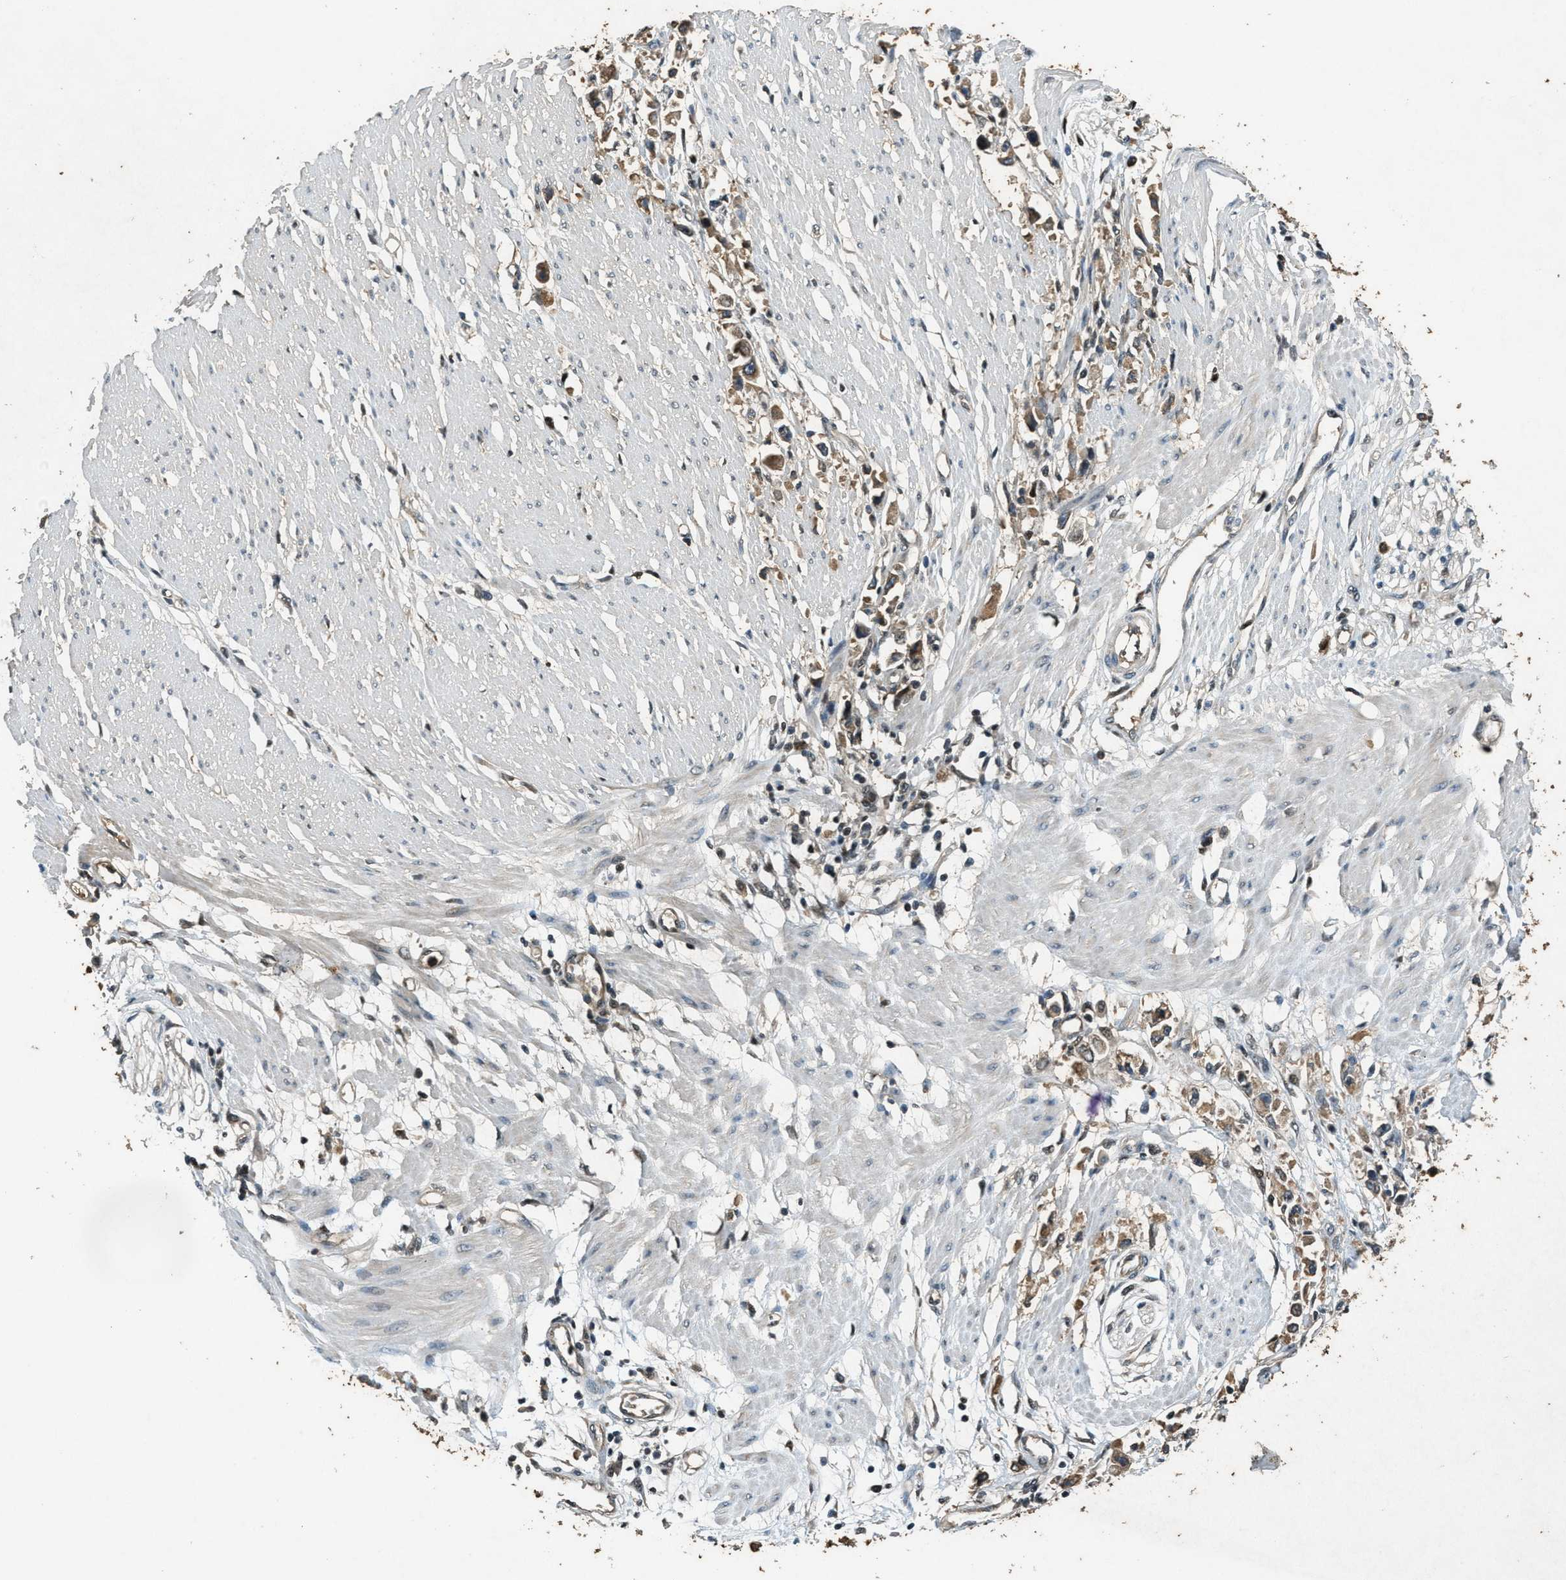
{"staining": {"intensity": "moderate", "quantity": ">75%", "location": "cytoplasmic/membranous"}, "tissue": "stomach cancer", "cell_type": "Tumor cells", "image_type": "cancer", "snomed": [{"axis": "morphology", "description": "Adenocarcinoma, NOS"}, {"axis": "topography", "description": "Stomach"}], "caption": "Tumor cells show medium levels of moderate cytoplasmic/membranous staining in about >75% of cells in human stomach cancer.", "gene": "DUSP6", "patient": {"sex": "female", "age": 59}}